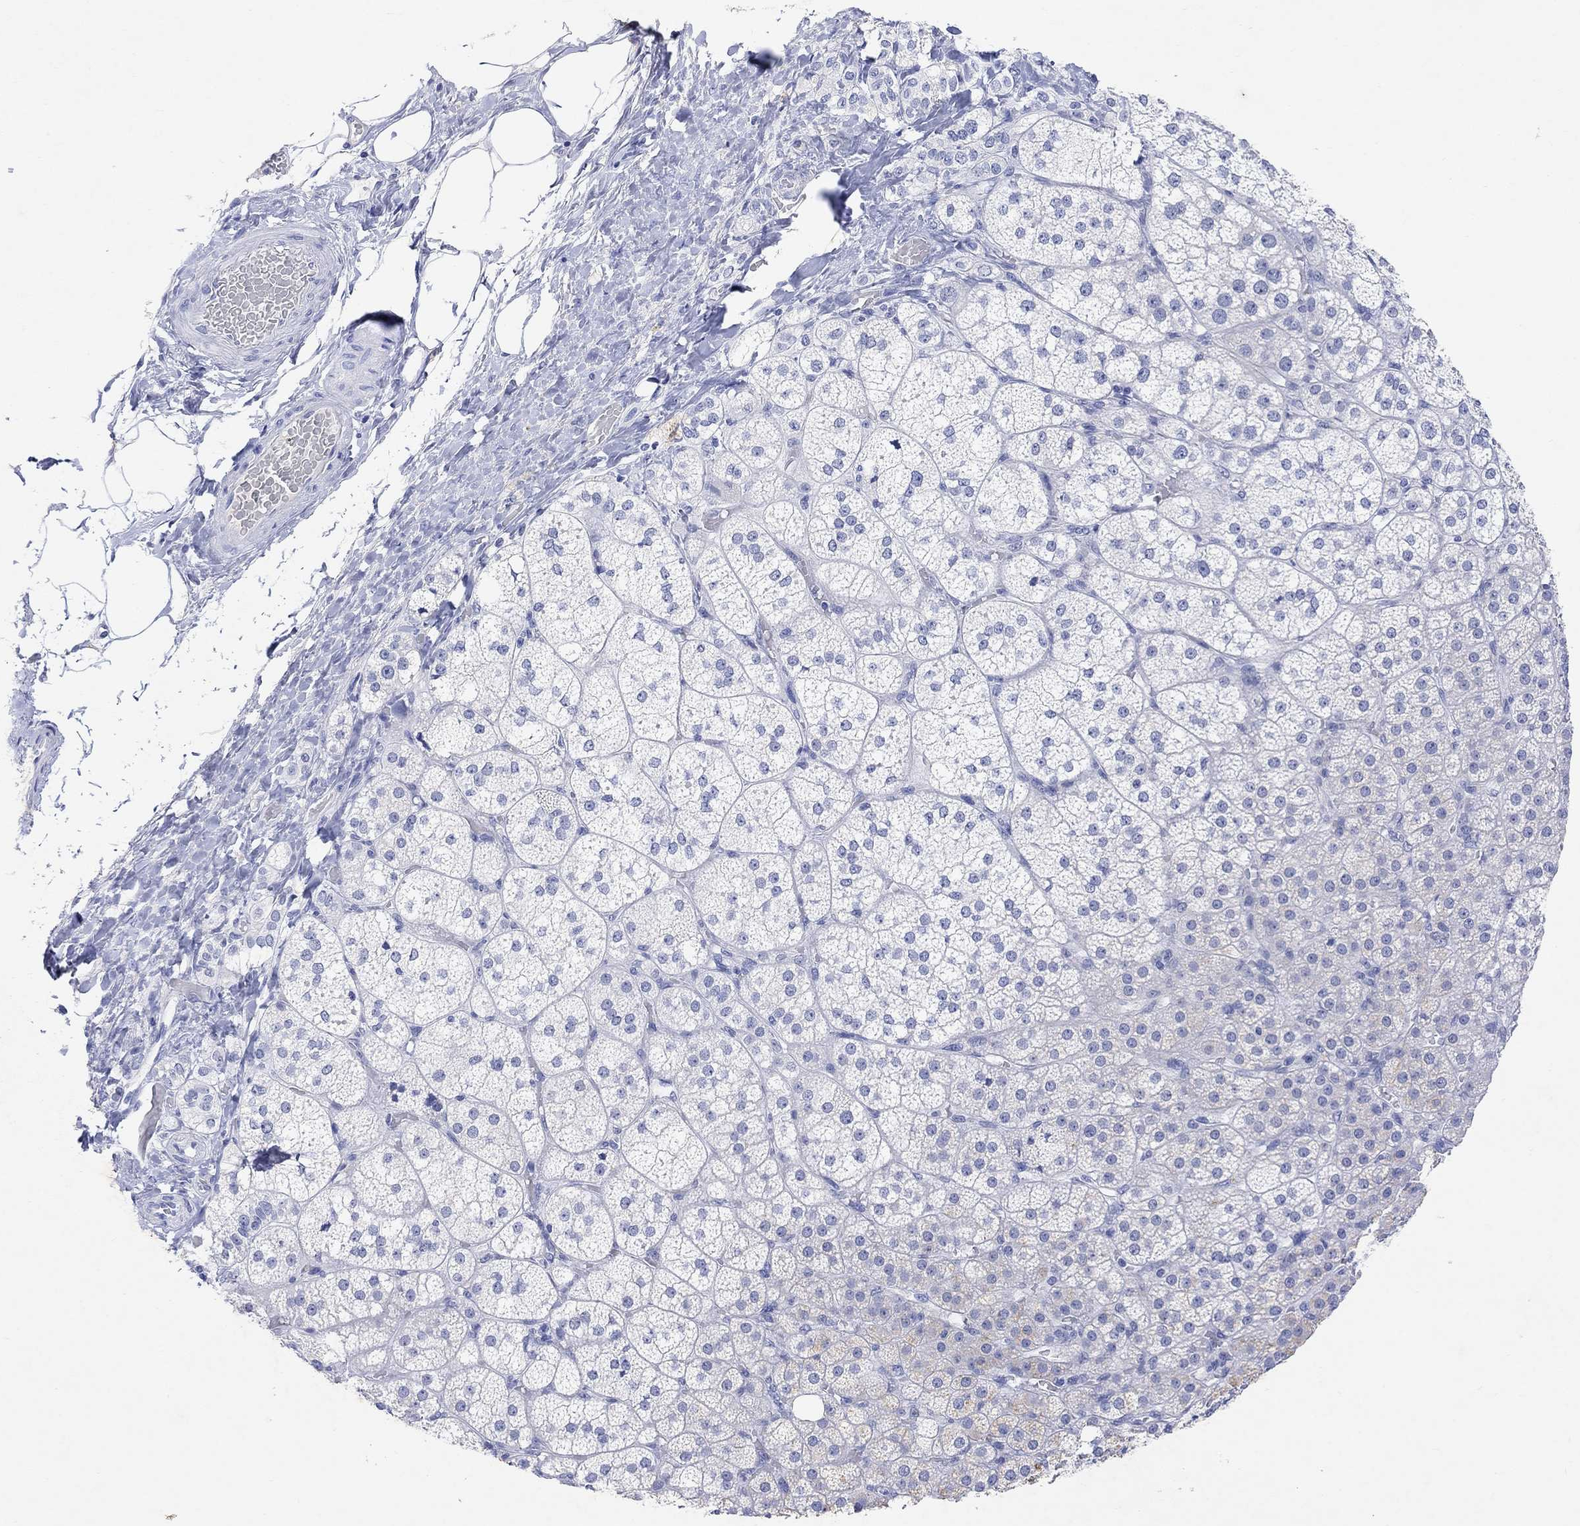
{"staining": {"intensity": "weak", "quantity": "<25%", "location": "cytoplasmic/membranous"}, "tissue": "adrenal gland", "cell_type": "Glandular cells", "image_type": "normal", "snomed": [{"axis": "morphology", "description": "Normal tissue, NOS"}, {"axis": "topography", "description": "Adrenal gland"}], "caption": "This is an immunohistochemistry image of normal human adrenal gland. There is no expression in glandular cells.", "gene": "TYR", "patient": {"sex": "female", "age": 60}}